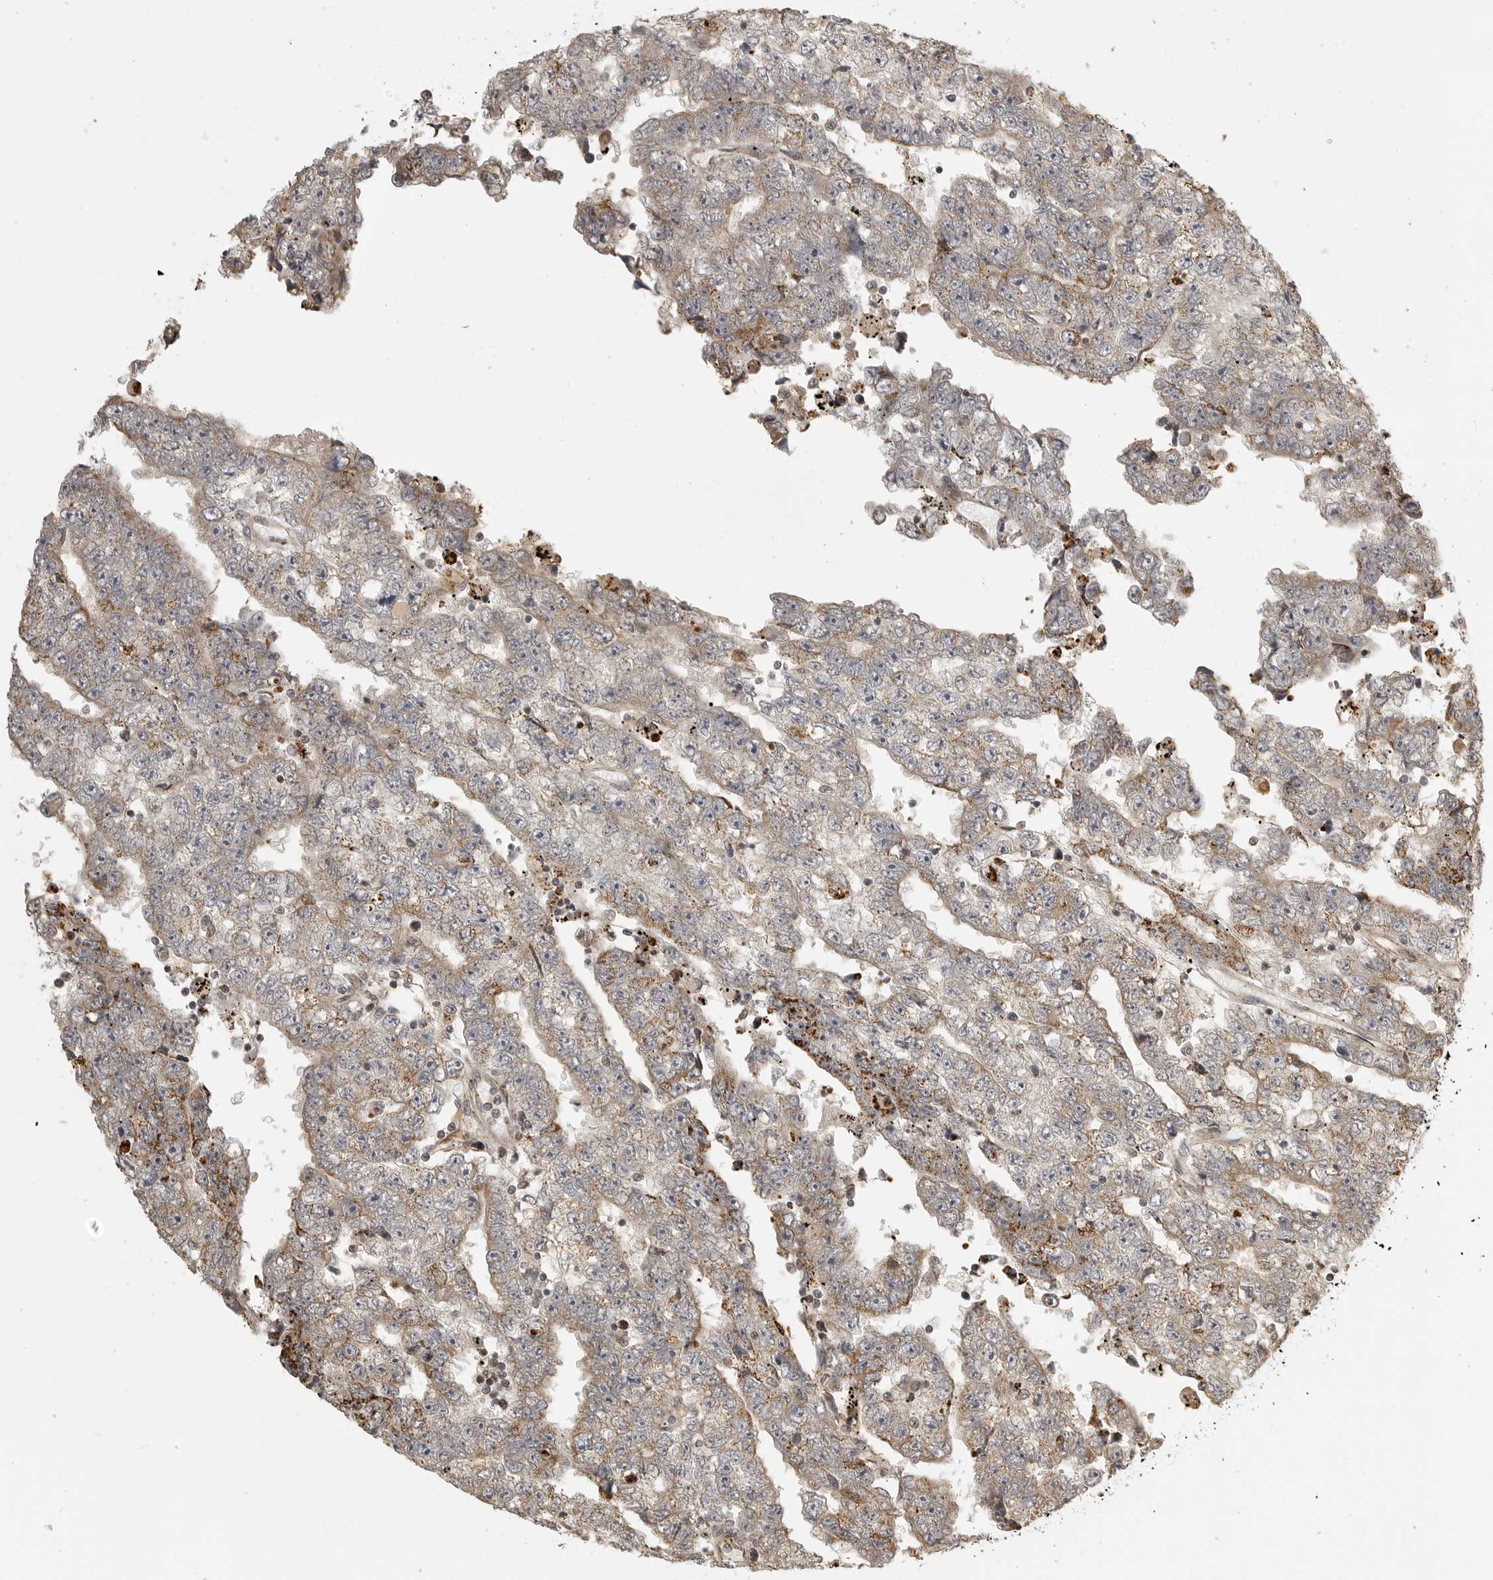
{"staining": {"intensity": "moderate", "quantity": "25%-75%", "location": "cytoplasmic/membranous"}, "tissue": "testis cancer", "cell_type": "Tumor cells", "image_type": "cancer", "snomed": [{"axis": "morphology", "description": "Carcinoma, Embryonal, NOS"}, {"axis": "topography", "description": "Testis"}], "caption": "Brown immunohistochemical staining in testis cancer reveals moderate cytoplasmic/membranous positivity in approximately 25%-75% of tumor cells. Using DAB (3,3'-diaminobenzidine) (brown) and hematoxylin (blue) stains, captured at high magnification using brightfield microscopy.", "gene": "NARS2", "patient": {"sex": "male", "age": 25}}